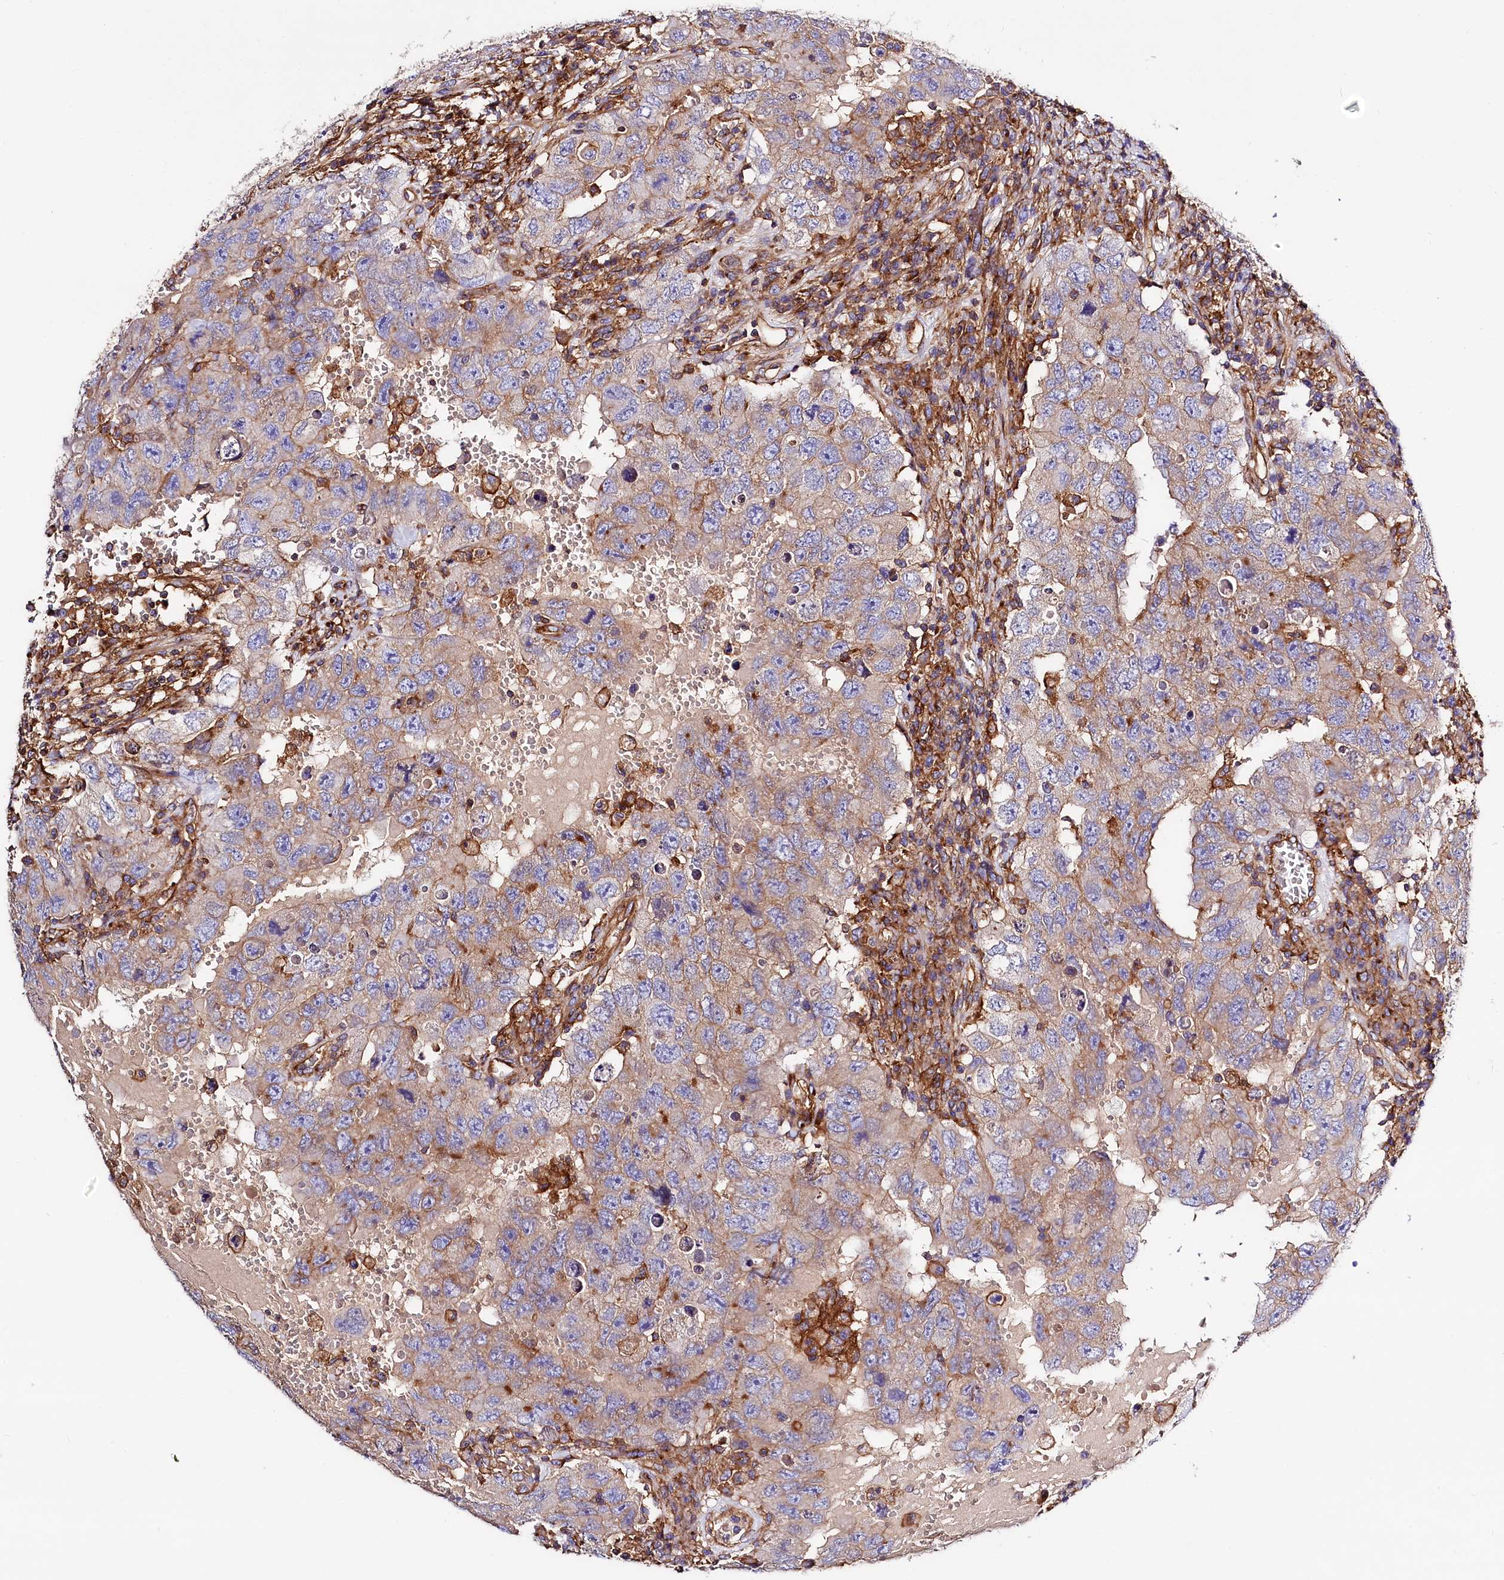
{"staining": {"intensity": "weak", "quantity": "25%-75%", "location": "cytoplasmic/membranous"}, "tissue": "testis cancer", "cell_type": "Tumor cells", "image_type": "cancer", "snomed": [{"axis": "morphology", "description": "Carcinoma, Embryonal, NOS"}, {"axis": "topography", "description": "Testis"}], "caption": "Protein expression analysis of testis cancer (embryonal carcinoma) demonstrates weak cytoplasmic/membranous staining in about 25%-75% of tumor cells. The protein is shown in brown color, while the nuclei are stained blue.", "gene": "ANO6", "patient": {"sex": "male", "age": 26}}